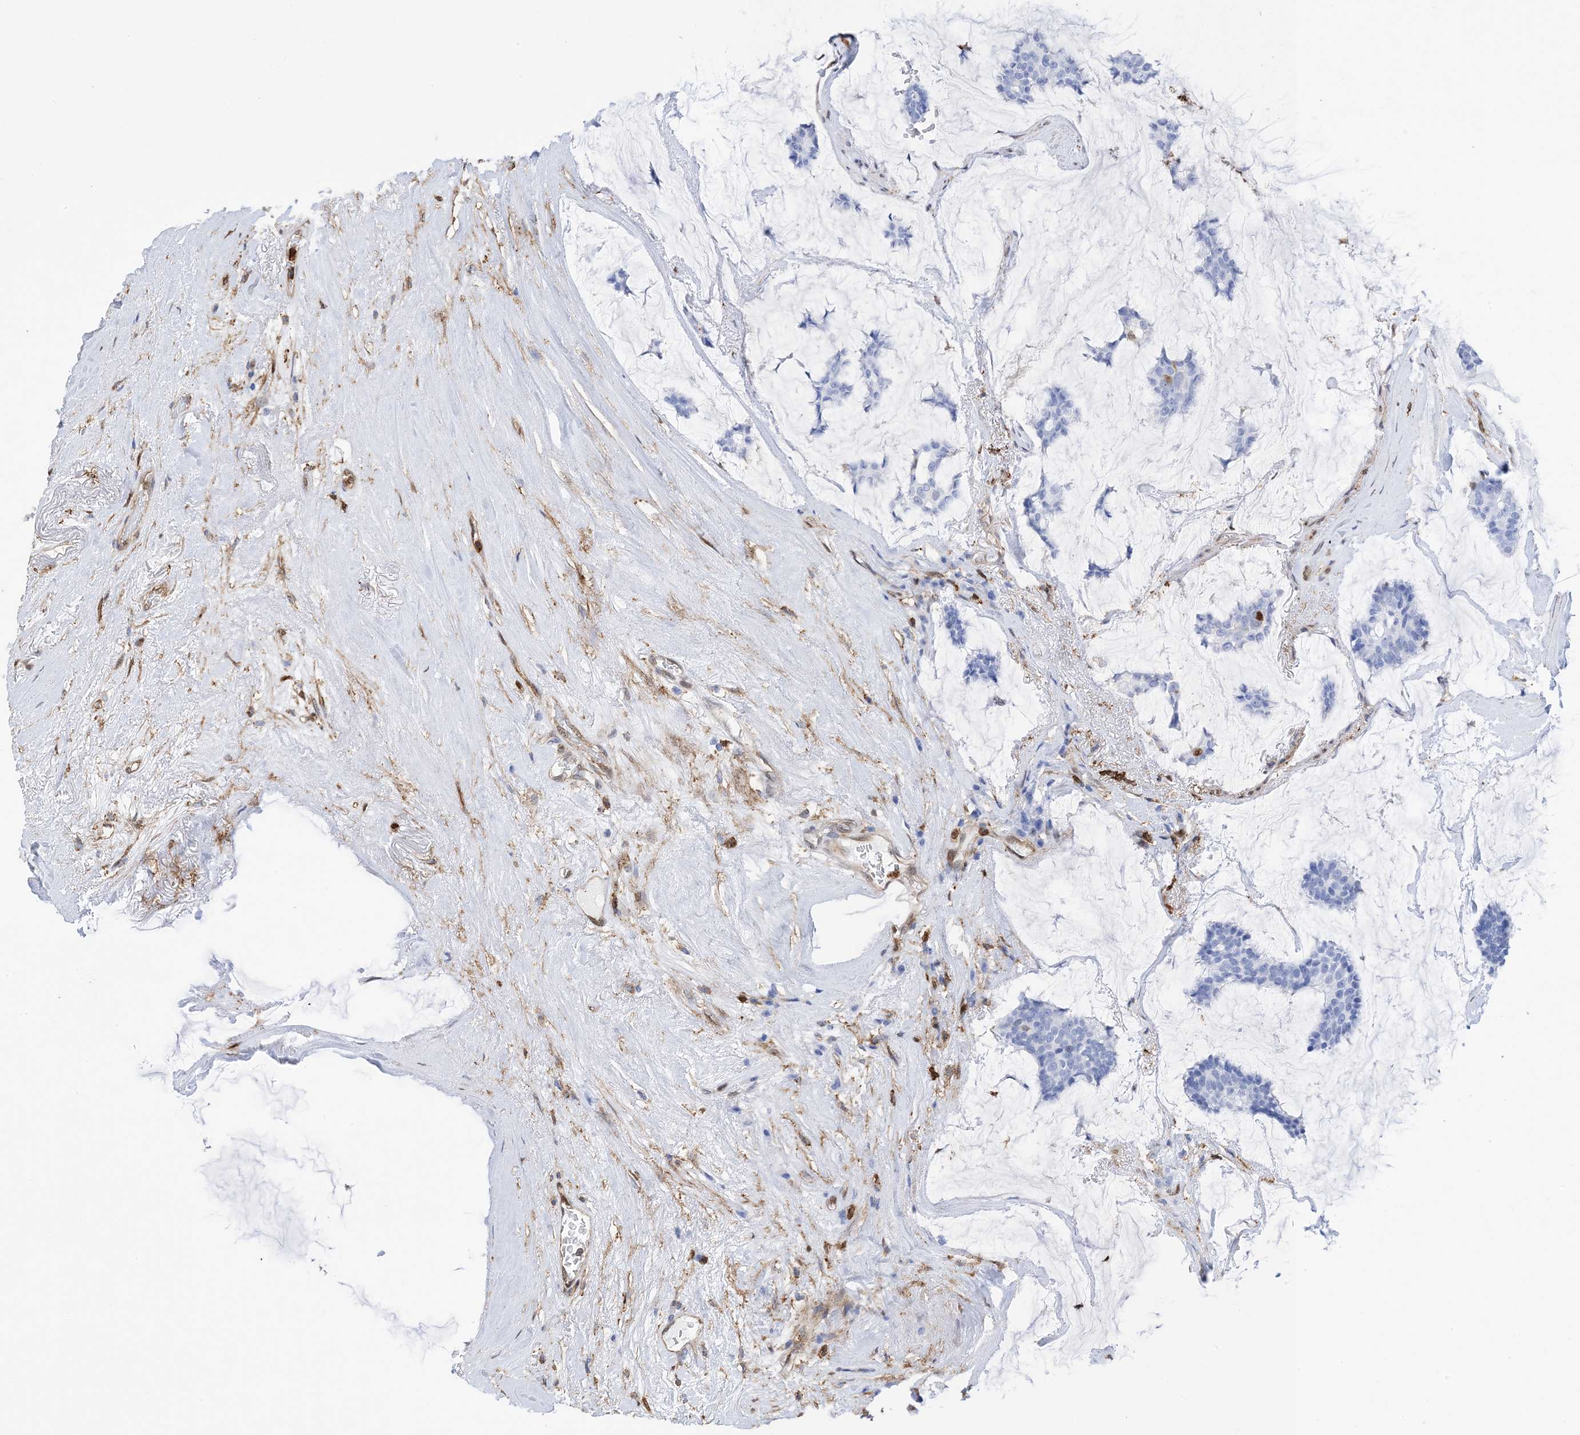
{"staining": {"intensity": "negative", "quantity": "none", "location": "none"}, "tissue": "breast cancer", "cell_type": "Tumor cells", "image_type": "cancer", "snomed": [{"axis": "morphology", "description": "Duct carcinoma"}, {"axis": "topography", "description": "Breast"}], "caption": "Tumor cells are negative for protein expression in human infiltrating ductal carcinoma (breast). (Stains: DAB IHC with hematoxylin counter stain, Microscopy: brightfield microscopy at high magnification).", "gene": "ANXA1", "patient": {"sex": "female", "age": 93}}